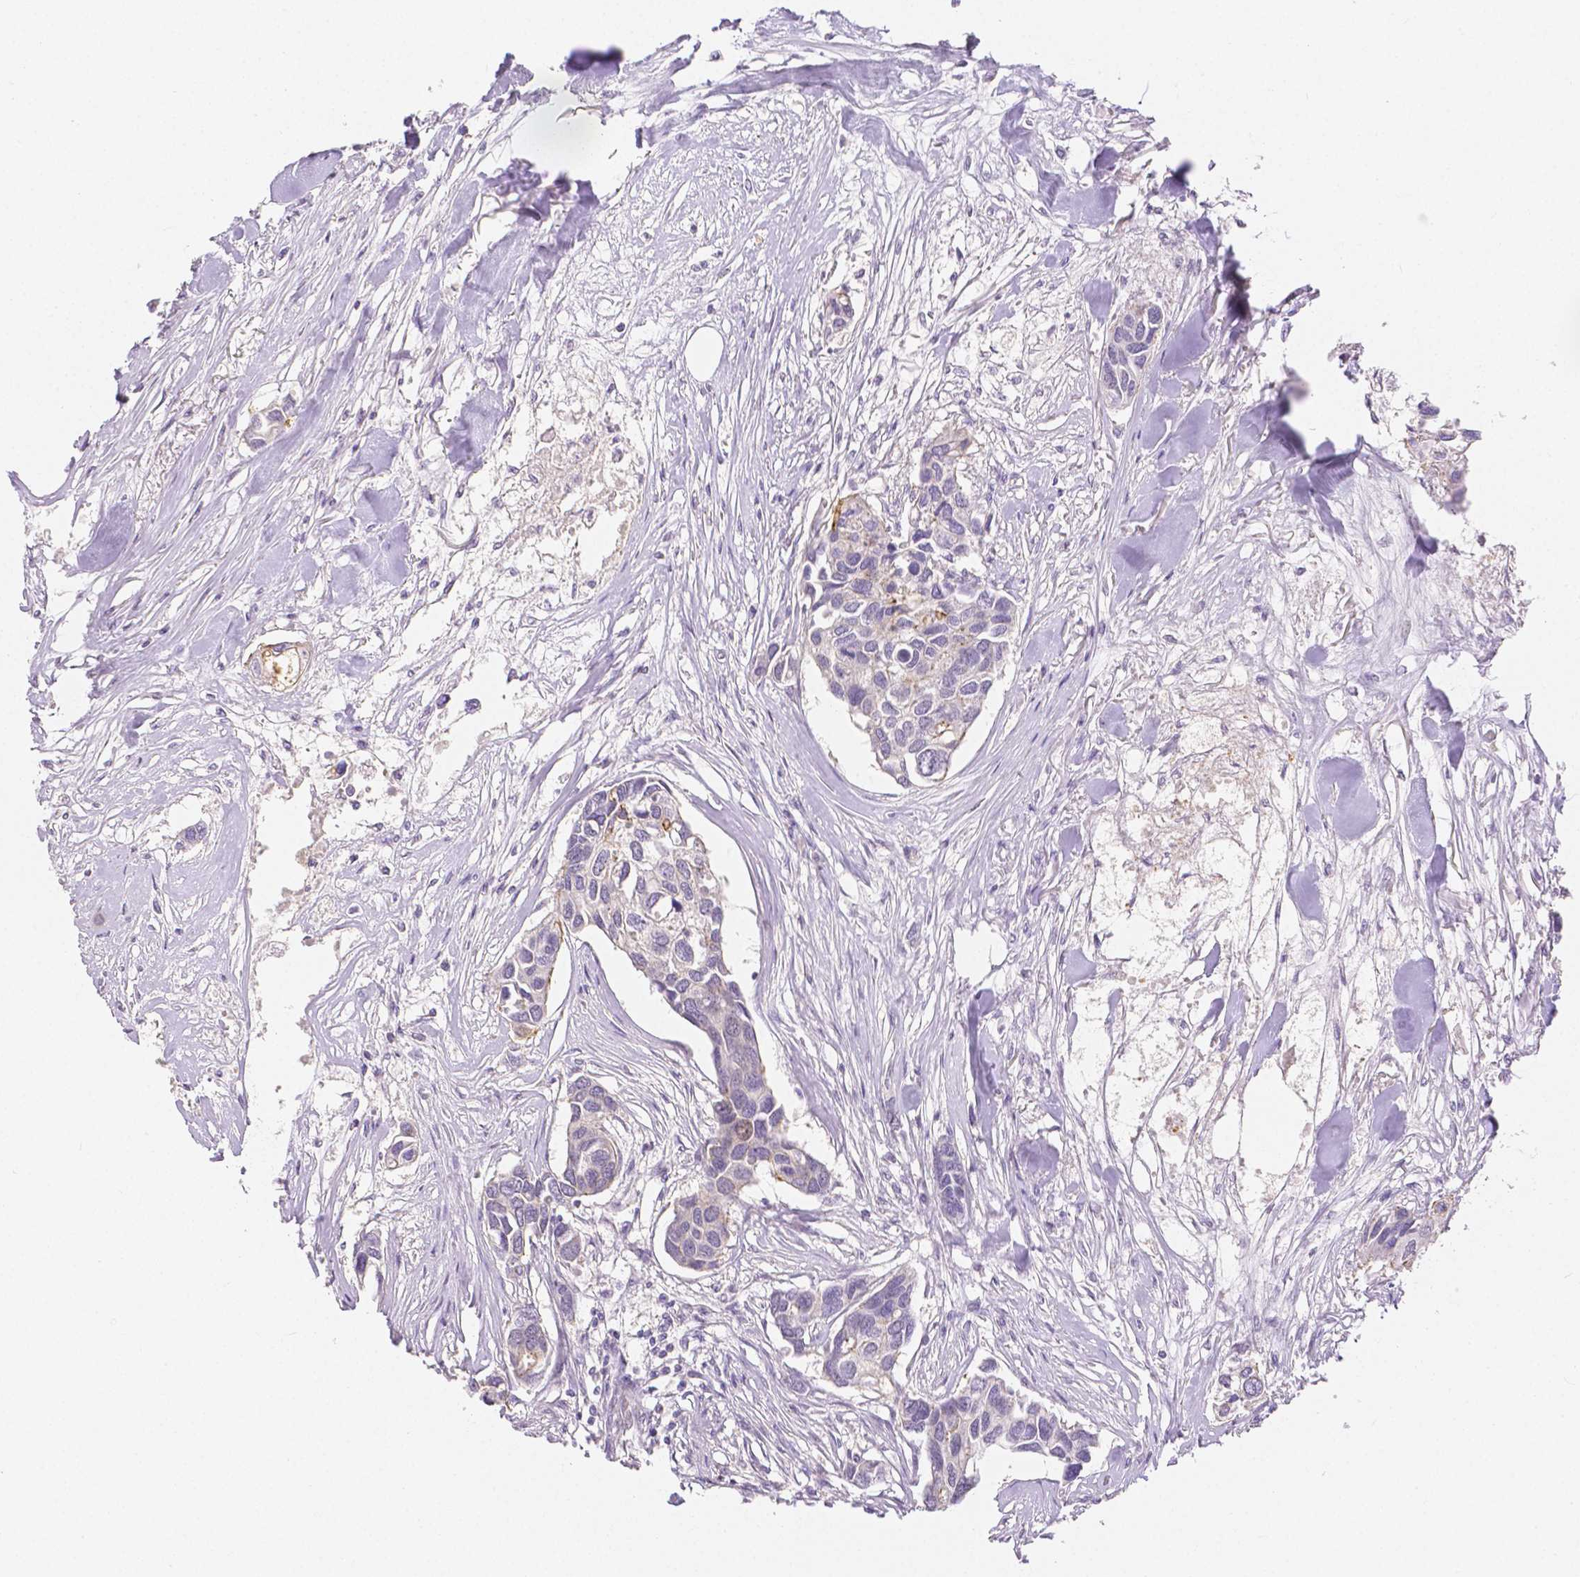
{"staining": {"intensity": "weak", "quantity": "25%-75%", "location": "cytoplasmic/membranous"}, "tissue": "breast cancer", "cell_type": "Tumor cells", "image_type": "cancer", "snomed": [{"axis": "morphology", "description": "Duct carcinoma"}, {"axis": "topography", "description": "Breast"}], "caption": "IHC staining of breast cancer, which displays low levels of weak cytoplasmic/membranous positivity in about 25%-75% of tumor cells indicating weak cytoplasmic/membranous protein expression. The staining was performed using DAB (3,3'-diaminobenzidine) (brown) for protein detection and nuclei were counterstained in hematoxylin (blue).", "gene": "OCLN", "patient": {"sex": "female", "age": 83}}